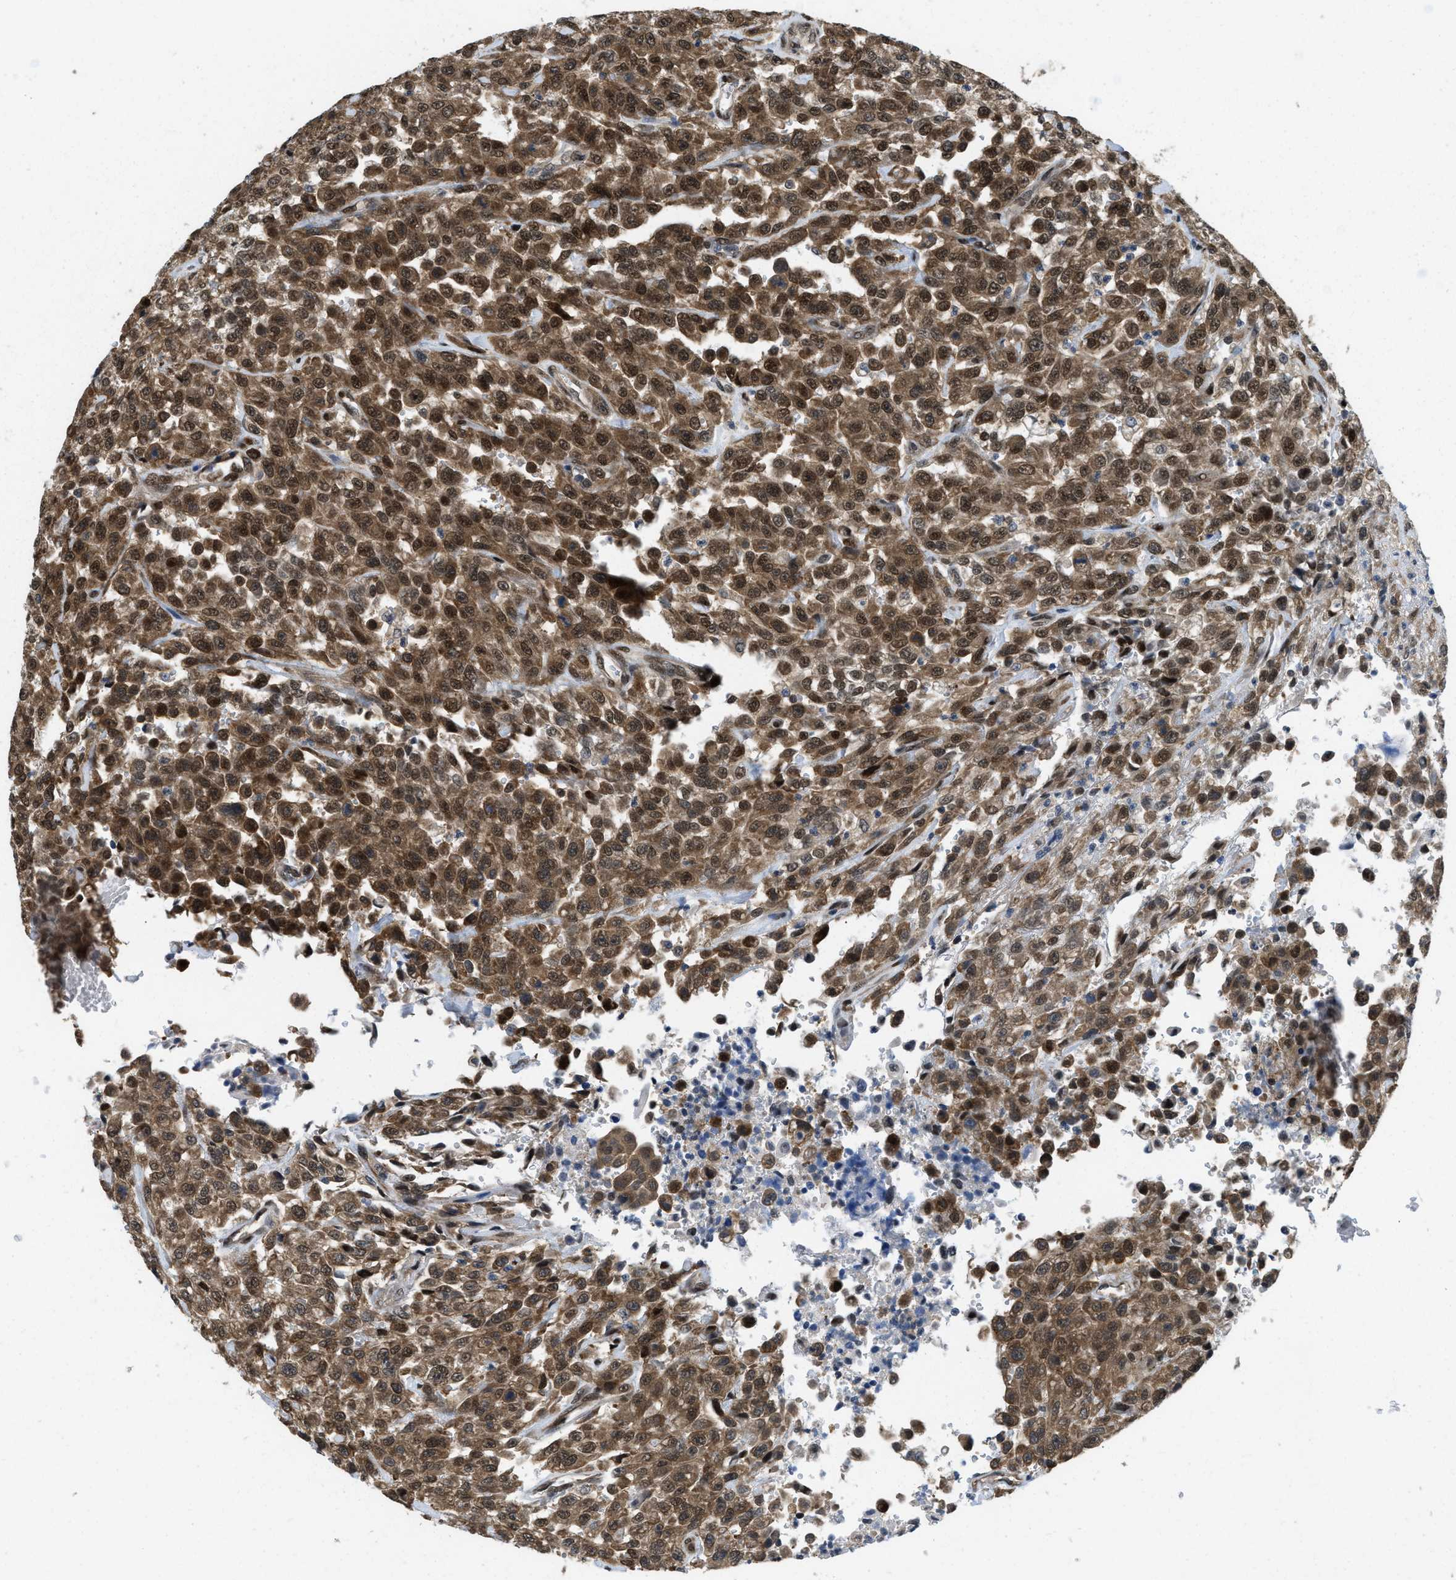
{"staining": {"intensity": "strong", "quantity": ">75%", "location": "cytoplasmic/membranous,nuclear"}, "tissue": "urothelial cancer", "cell_type": "Tumor cells", "image_type": "cancer", "snomed": [{"axis": "morphology", "description": "Urothelial carcinoma, High grade"}, {"axis": "topography", "description": "Urinary bladder"}], "caption": "DAB immunohistochemical staining of urothelial cancer shows strong cytoplasmic/membranous and nuclear protein staining in approximately >75% of tumor cells.", "gene": "ATF7IP", "patient": {"sex": "male", "age": 46}}